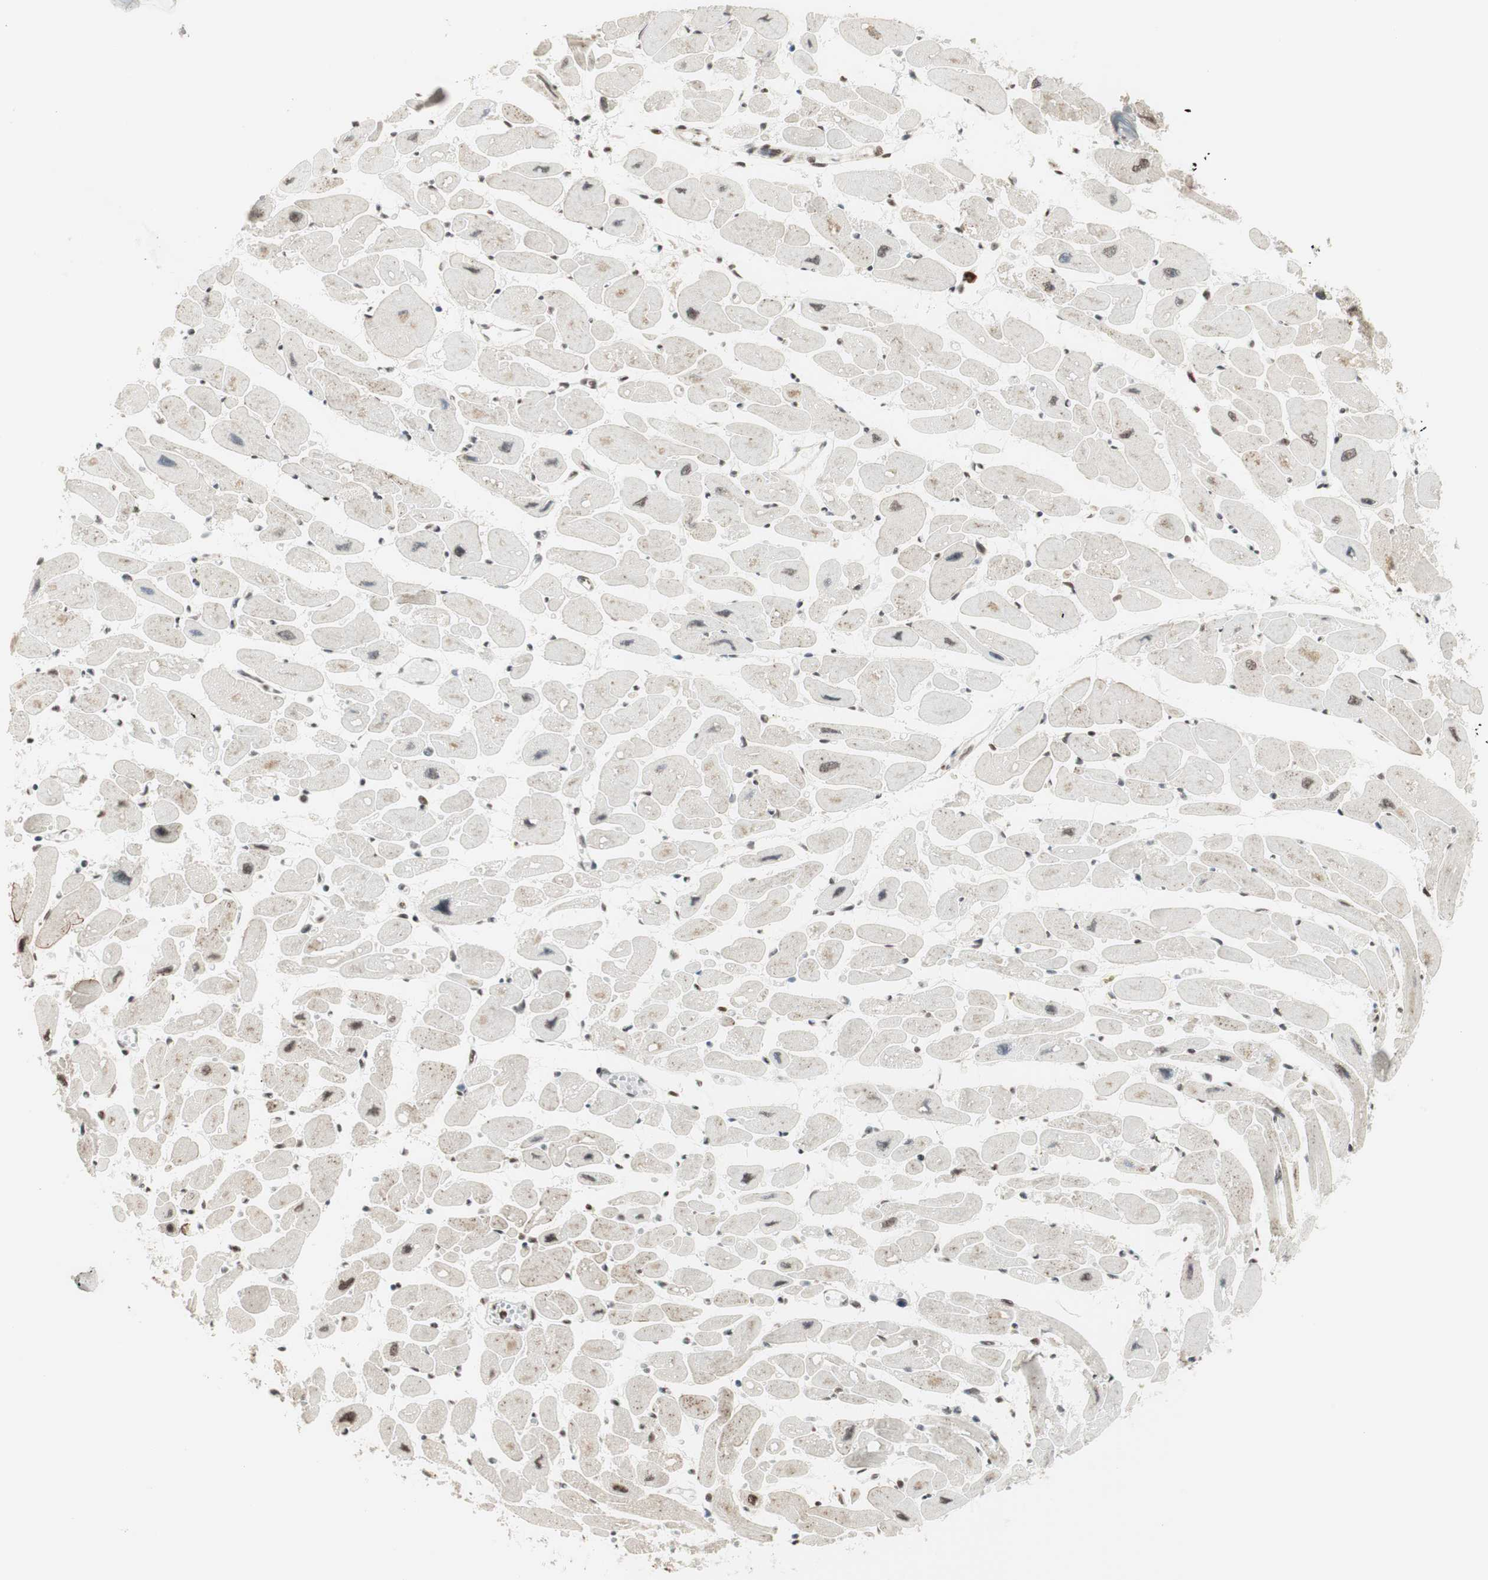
{"staining": {"intensity": "moderate", "quantity": "25%-75%", "location": "nuclear"}, "tissue": "heart muscle", "cell_type": "Cardiomyocytes", "image_type": "normal", "snomed": [{"axis": "morphology", "description": "Normal tissue, NOS"}, {"axis": "topography", "description": "Heart"}], "caption": "Immunohistochemistry photomicrograph of unremarkable heart muscle: human heart muscle stained using immunohistochemistry reveals medium levels of moderate protein expression localized specifically in the nuclear of cardiomyocytes, appearing as a nuclear brown color.", "gene": "SMARCE1", "patient": {"sex": "female", "age": 54}}